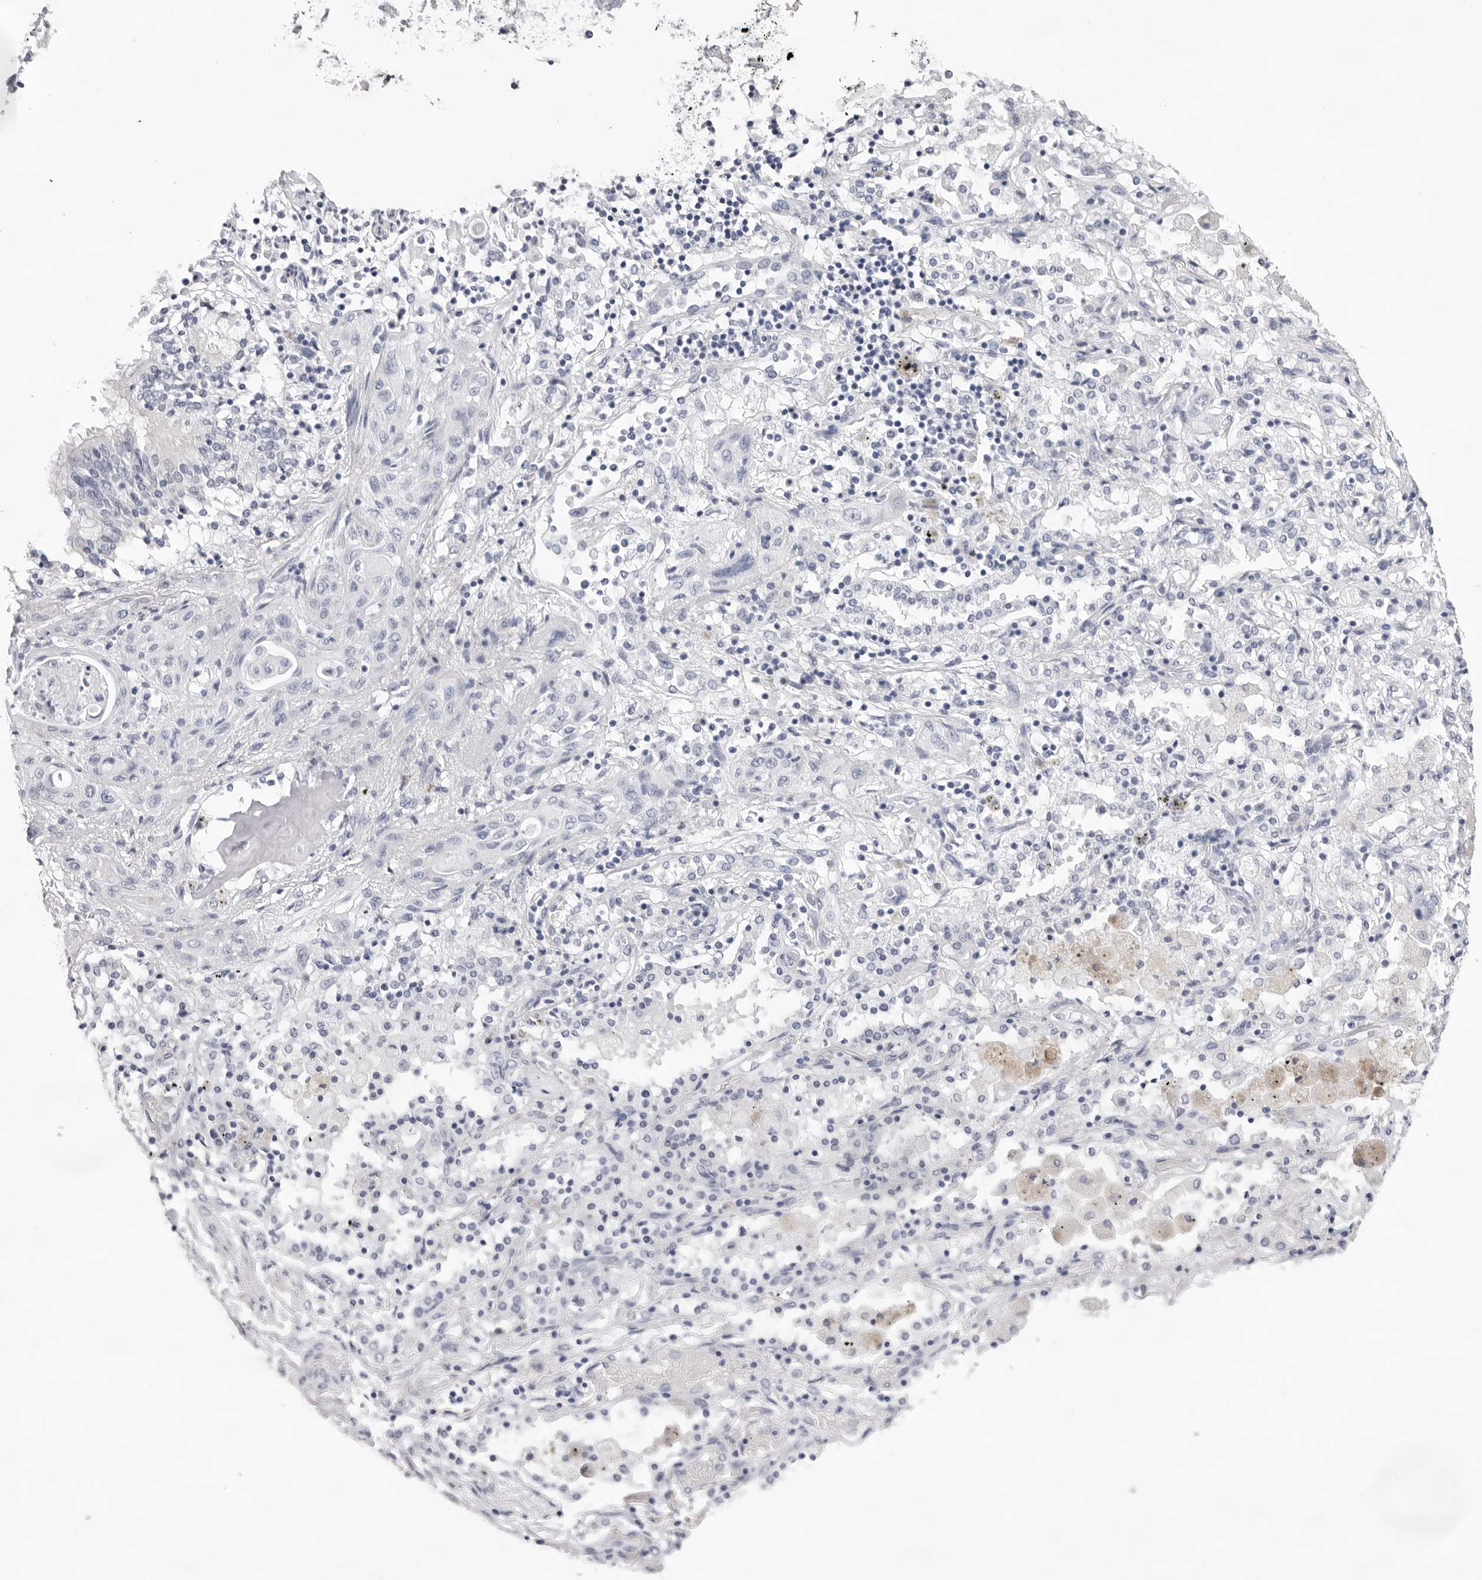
{"staining": {"intensity": "negative", "quantity": "none", "location": "none"}, "tissue": "lung cancer", "cell_type": "Tumor cells", "image_type": "cancer", "snomed": [{"axis": "morphology", "description": "Squamous cell carcinoma, NOS"}, {"axis": "topography", "description": "Lung"}], "caption": "Immunohistochemistry of human lung cancer (squamous cell carcinoma) shows no positivity in tumor cells.", "gene": "SMIM2", "patient": {"sex": "female", "age": 47}}